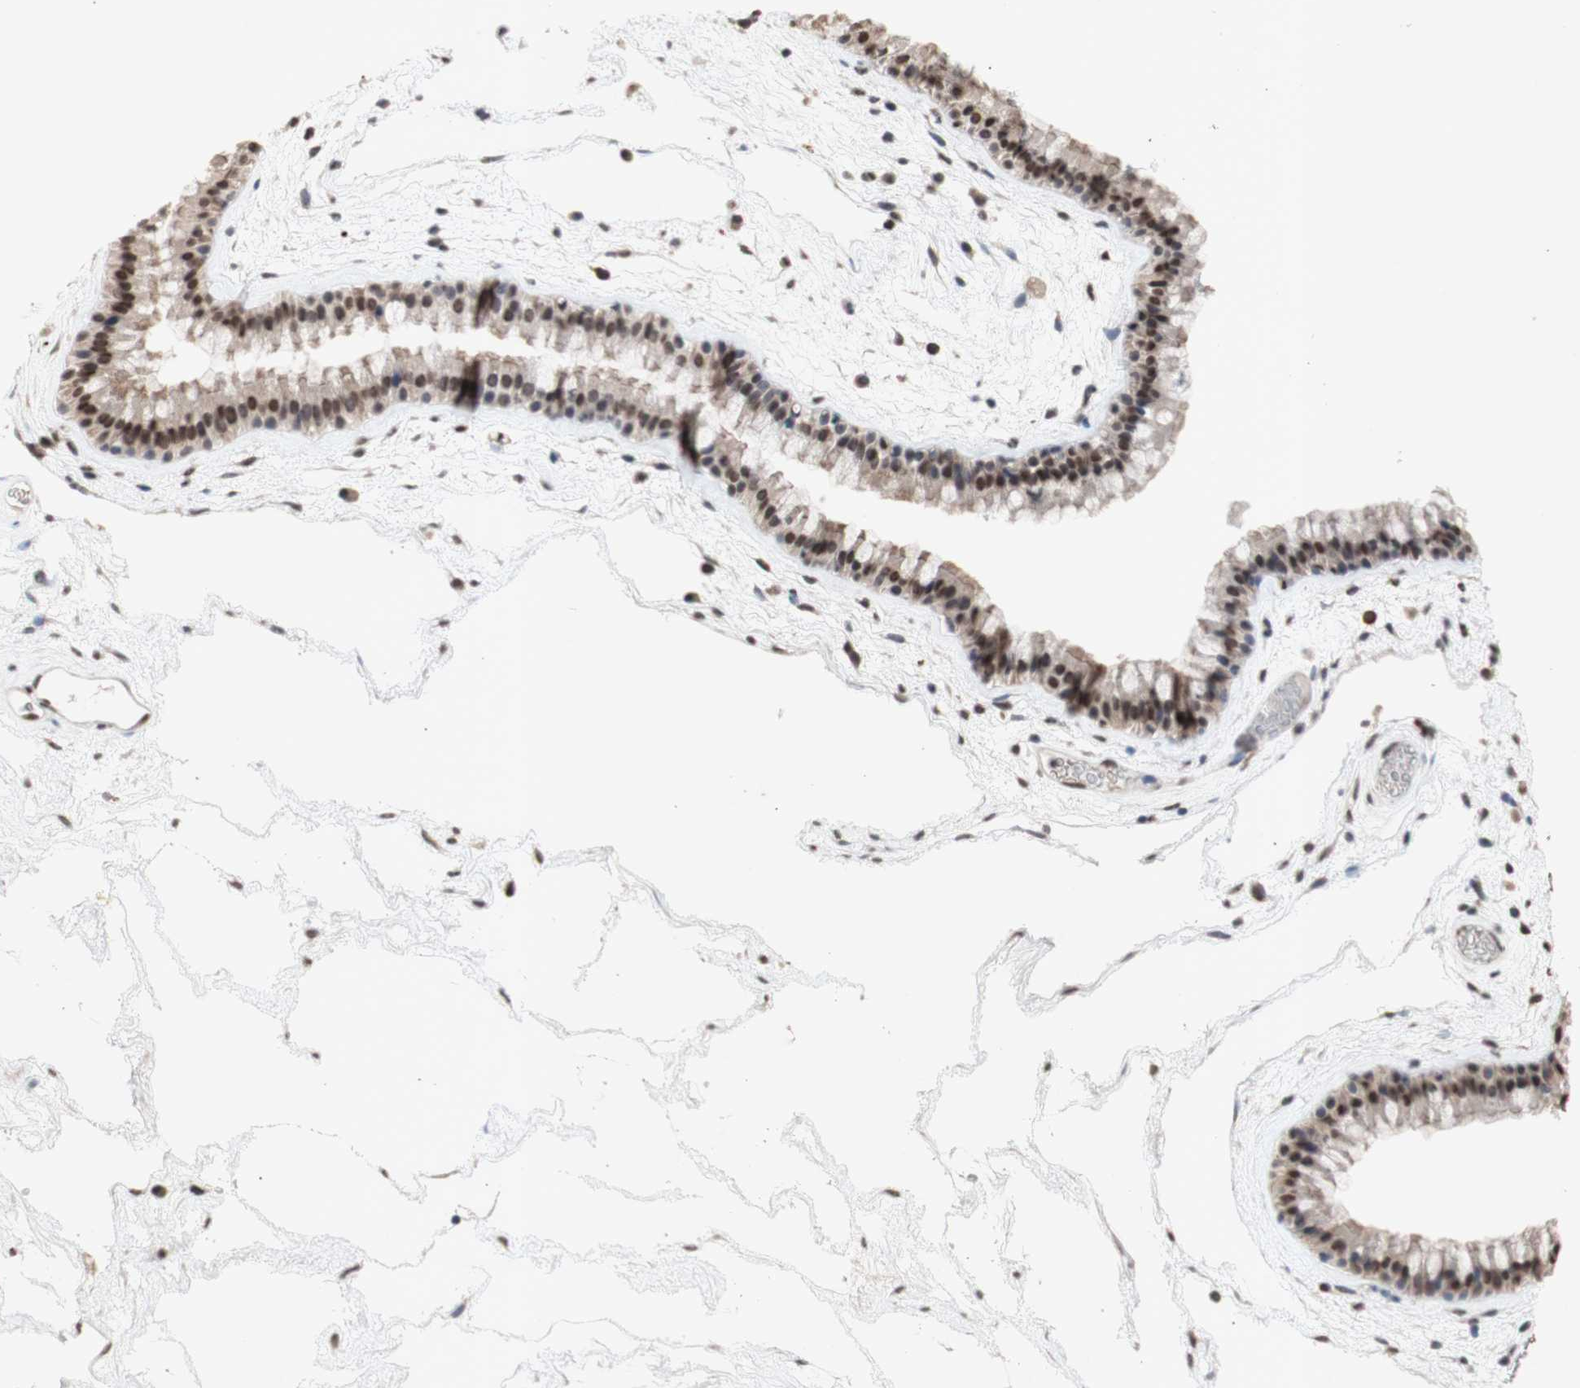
{"staining": {"intensity": "moderate", "quantity": ">75%", "location": "nuclear"}, "tissue": "nasopharynx", "cell_type": "Respiratory epithelial cells", "image_type": "normal", "snomed": [{"axis": "morphology", "description": "Normal tissue, NOS"}, {"axis": "morphology", "description": "Inflammation, NOS"}, {"axis": "topography", "description": "Nasopharynx"}], "caption": "A histopathology image showing moderate nuclear positivity in approximately >75% of respiratory epithelial cells in benign nasopharynx, as visualized by brown immunohistochemical staining.", "gene": "SFPQ", "patient": {"sex": "male", "age": 48}}